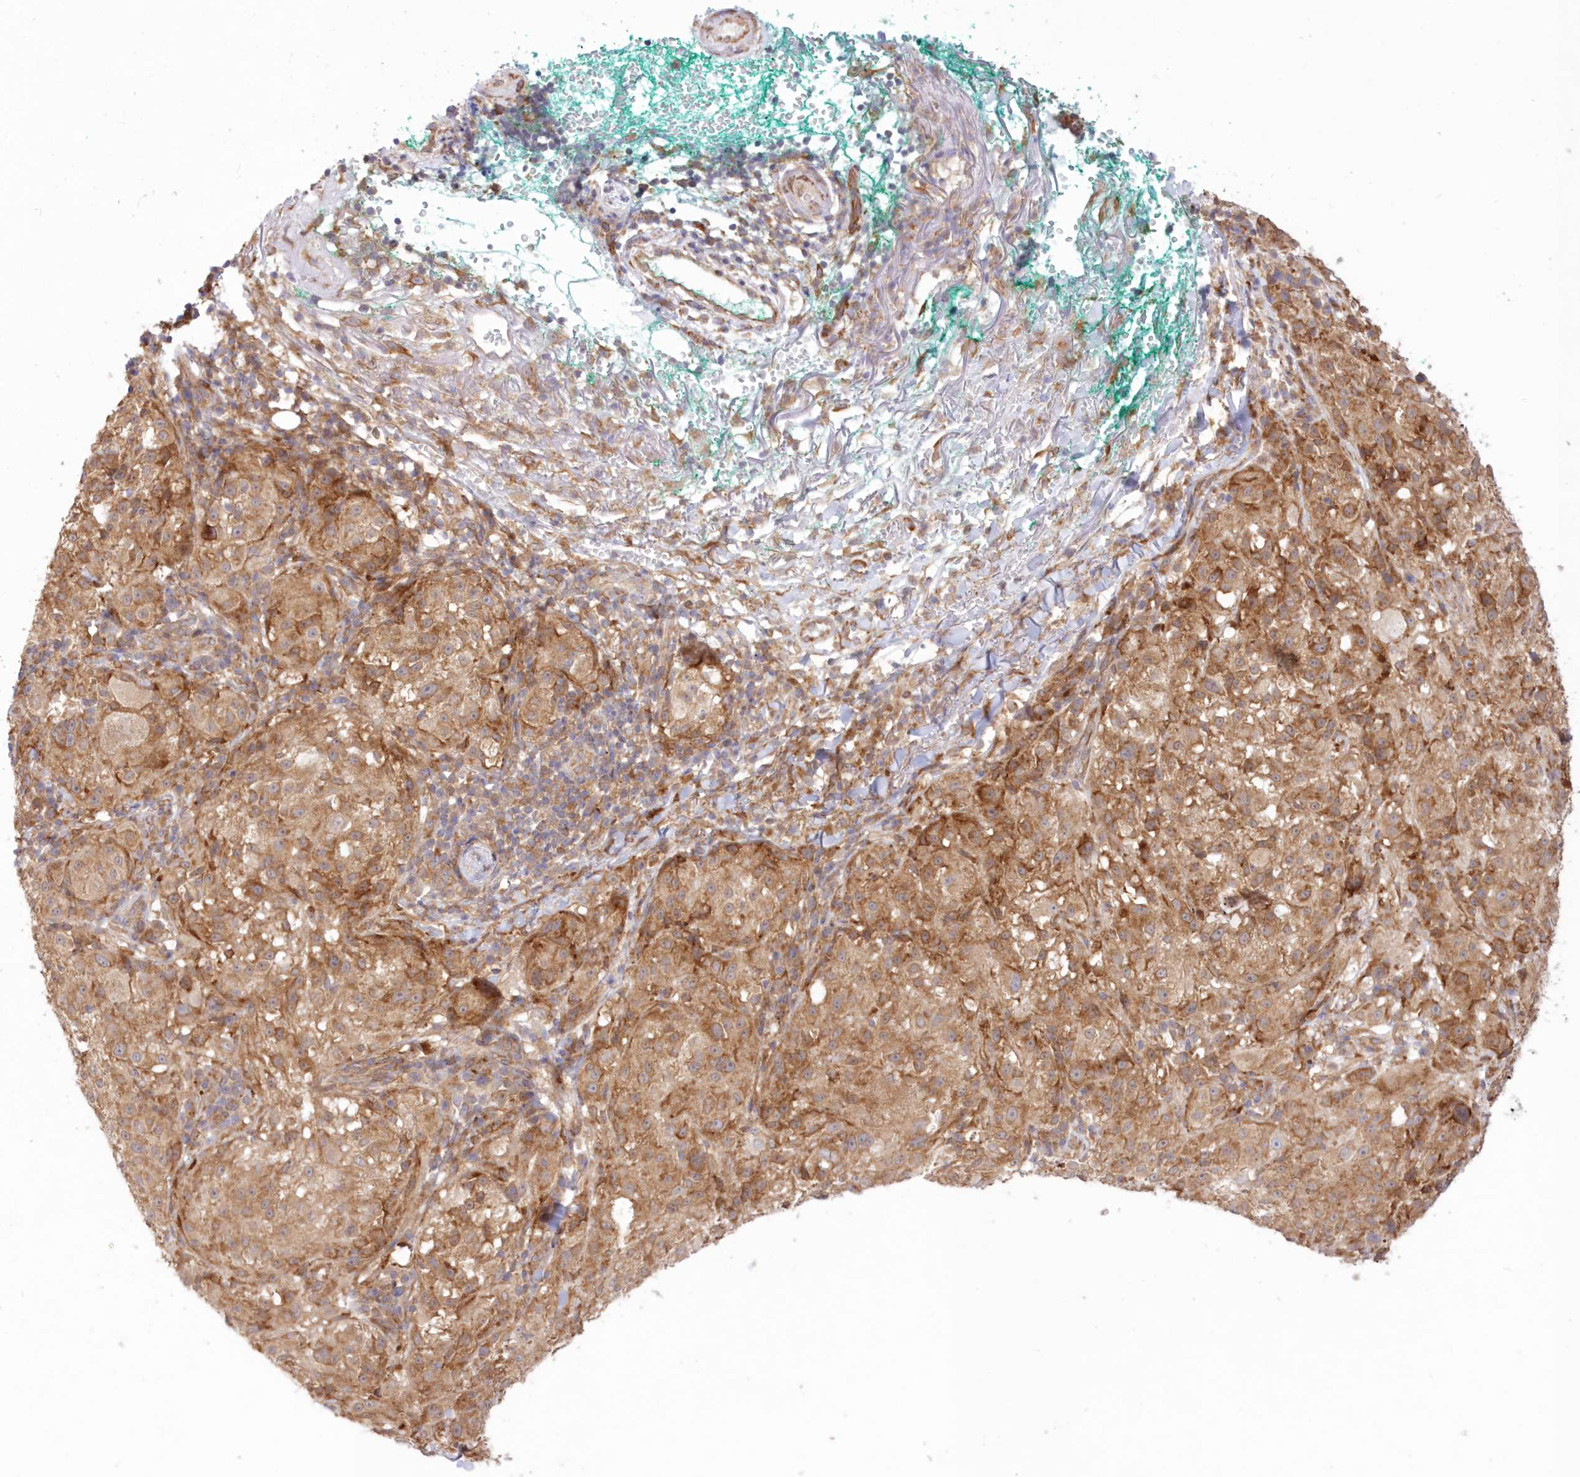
{"staining": {"intensity": "moderate", "quantity": ">75%", "location": "cytoplasmic/membranous"}, "tissue": "melanoma", "cell_type": "Tumor cells", "image_type": "cancer", "snomed": [{"axis": "morphology", "description": "Necrosis, NOS"}, {"axis": "morphology", "description": "Malignant melanoma, NOS"}, {"axis": "topography", "description": "Skin"}], "caption": "DAB (3,3'-diaminobenzidine) immunohistochemical staining of malignant melanoma exhibits moderate cytoplasmic/membranous protein positivity in about >75% of tumor cells.", "gene": "RNPEP", "patient": {"sex": "female", "age": 87}}